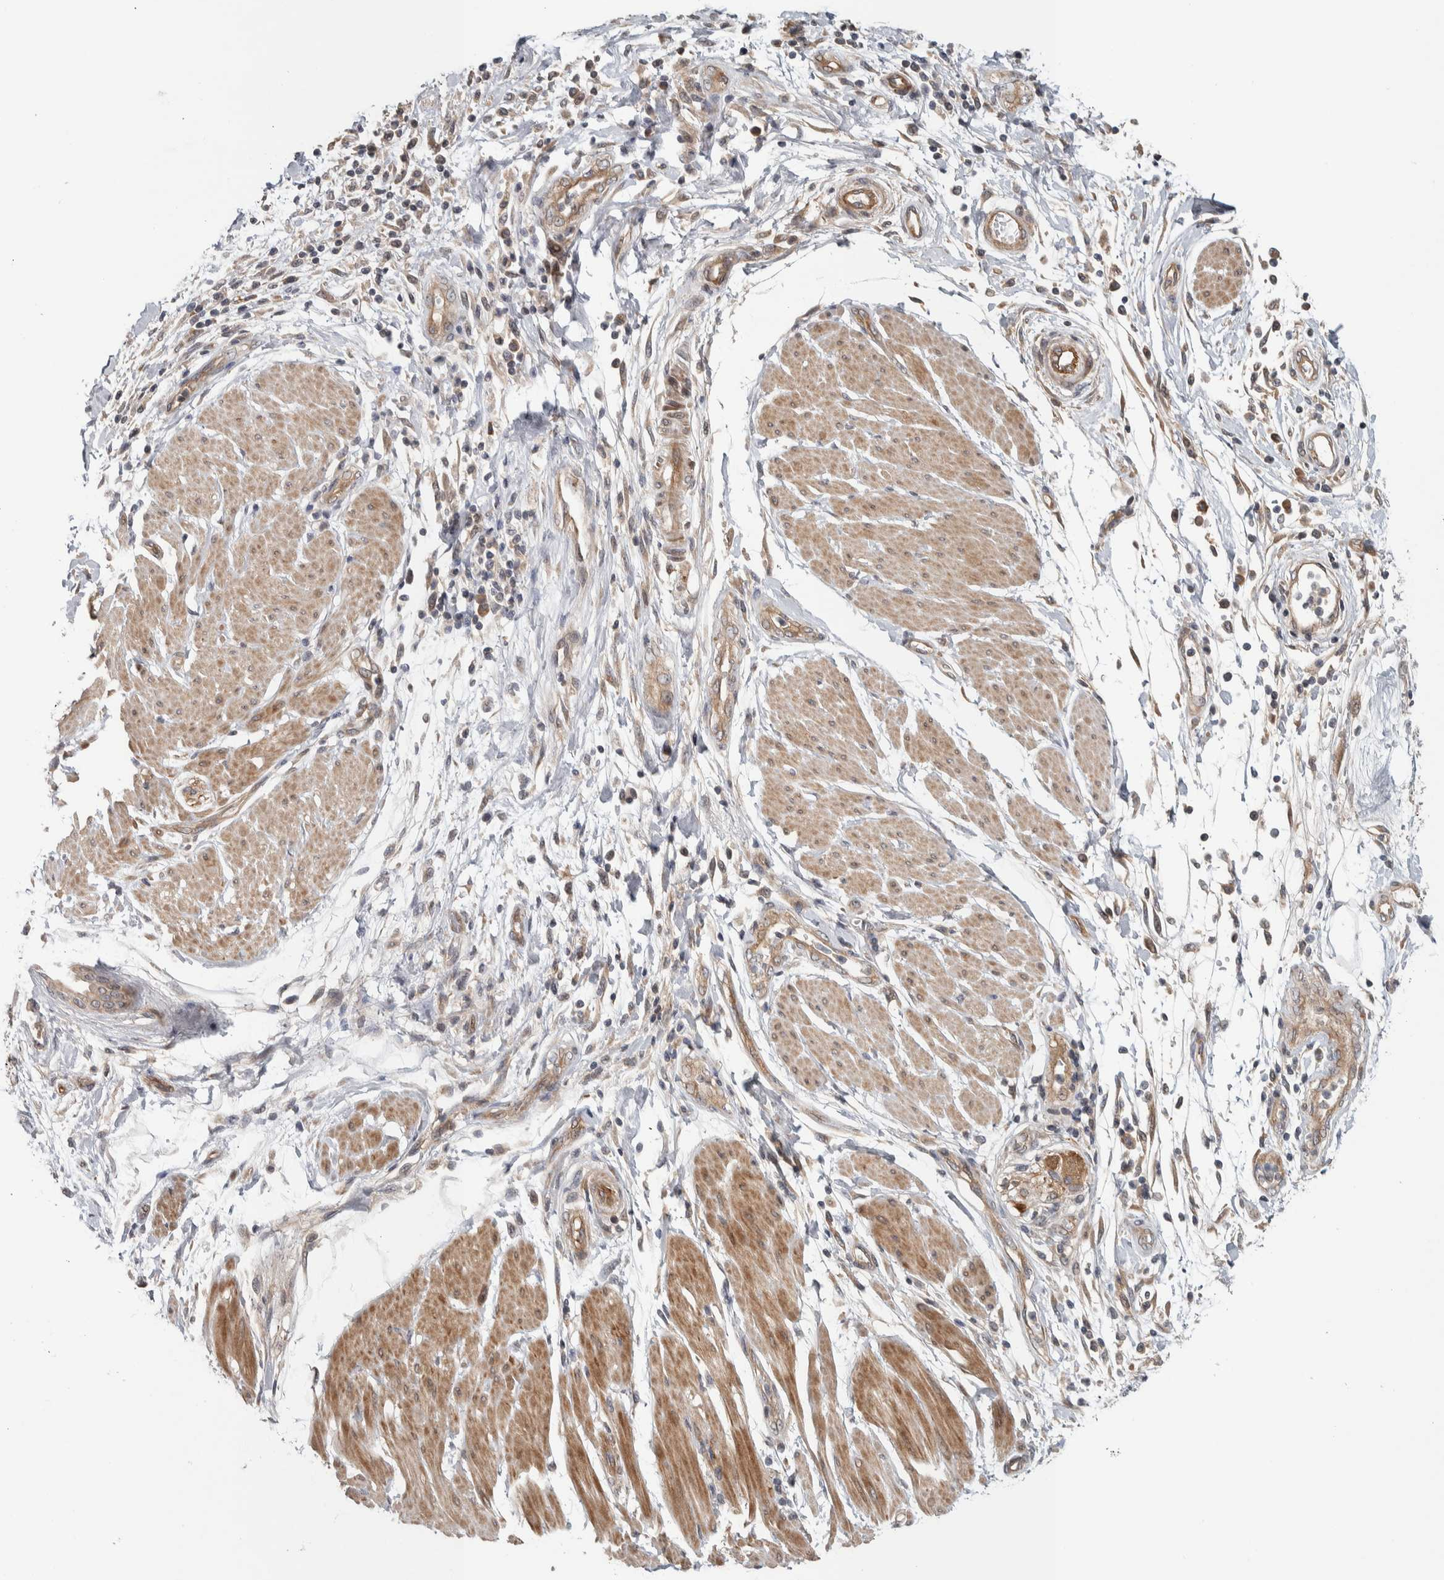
{"staining": {"intensity": "weak", "quantity": ">75%", "location": "cytoplasmic/membranous"}, "tissue": "pancreatic cancer", "cell_type": "Tumor cells", "image_type": "cancer", "snomed": [{"axis": "morphology", "description": "Normal tissue, NOS"}, {"axis": "morphology", "description": "Adenocarcinoma, NOS"}, {"axis": "topography", "description": "Pancreas"}], "caption": "DAB immunohistochemical staining of human adenocarcinoma (pancreatic) displays weak cytoplasmic/membranous protein staining in approximately >75% of tumor cells.", "gene": "TBC1D31", "patient": {"sex": "female", "age": 71}}